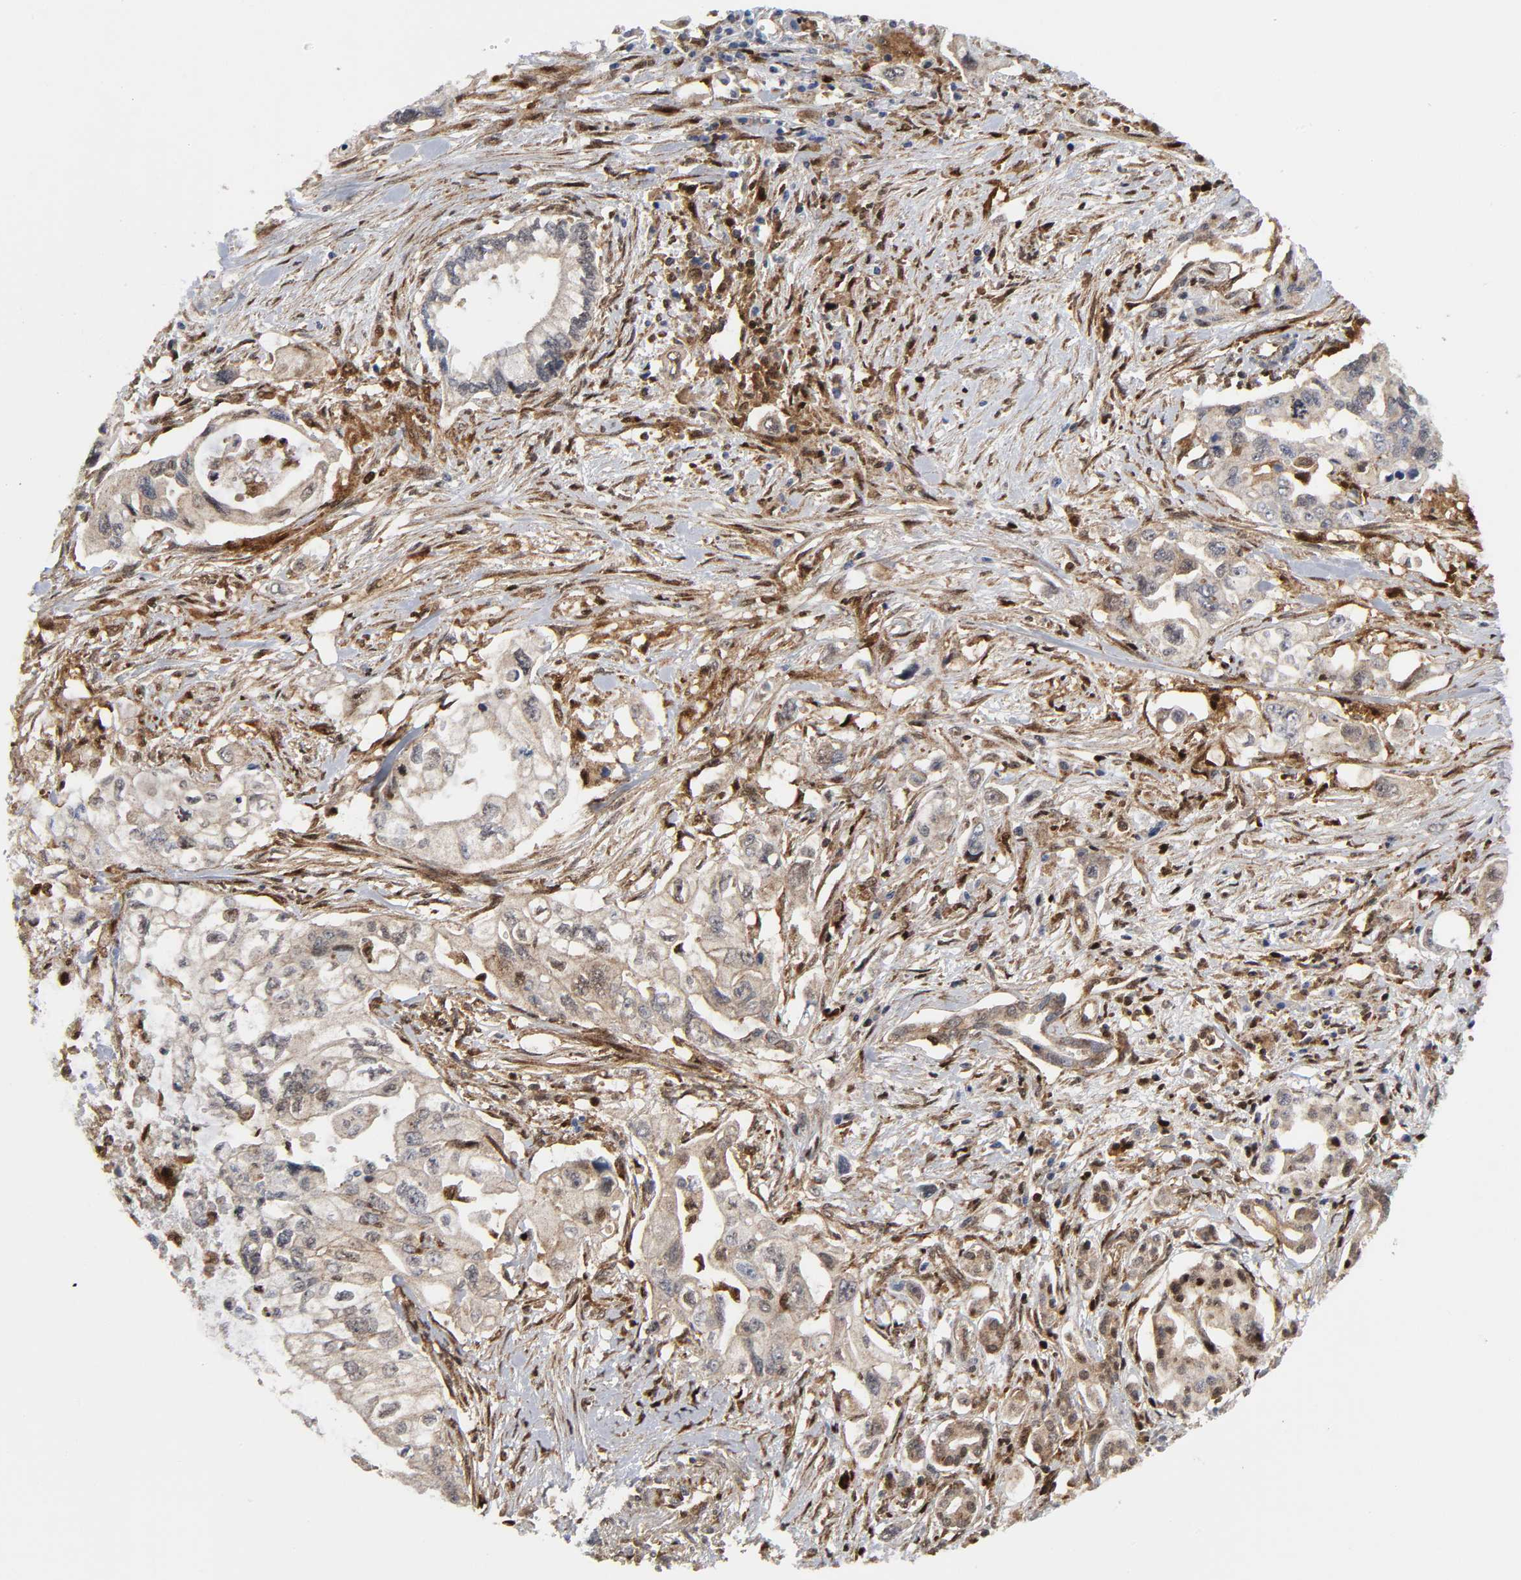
{"staining": {"intensity": "weak", "quantity": "<25%", "location": "cytoplasmic/membranous,nuclear"}, "tissue": "pancreatic cancer", "cell_type": "Tumor cells", "image_type": "cancer", "snomed": [{"axis": "morphology", "description": "Normal tissue, NOS"}, {"axis": "topography", "description": "Pancreas"}], "caption": "This is an immunohistochemistry micrograph of pancreatic cancer. There is no positivity in tumor cells.", "gene": "MAPK1", "patient": {"sex": "male", "age": 42}}